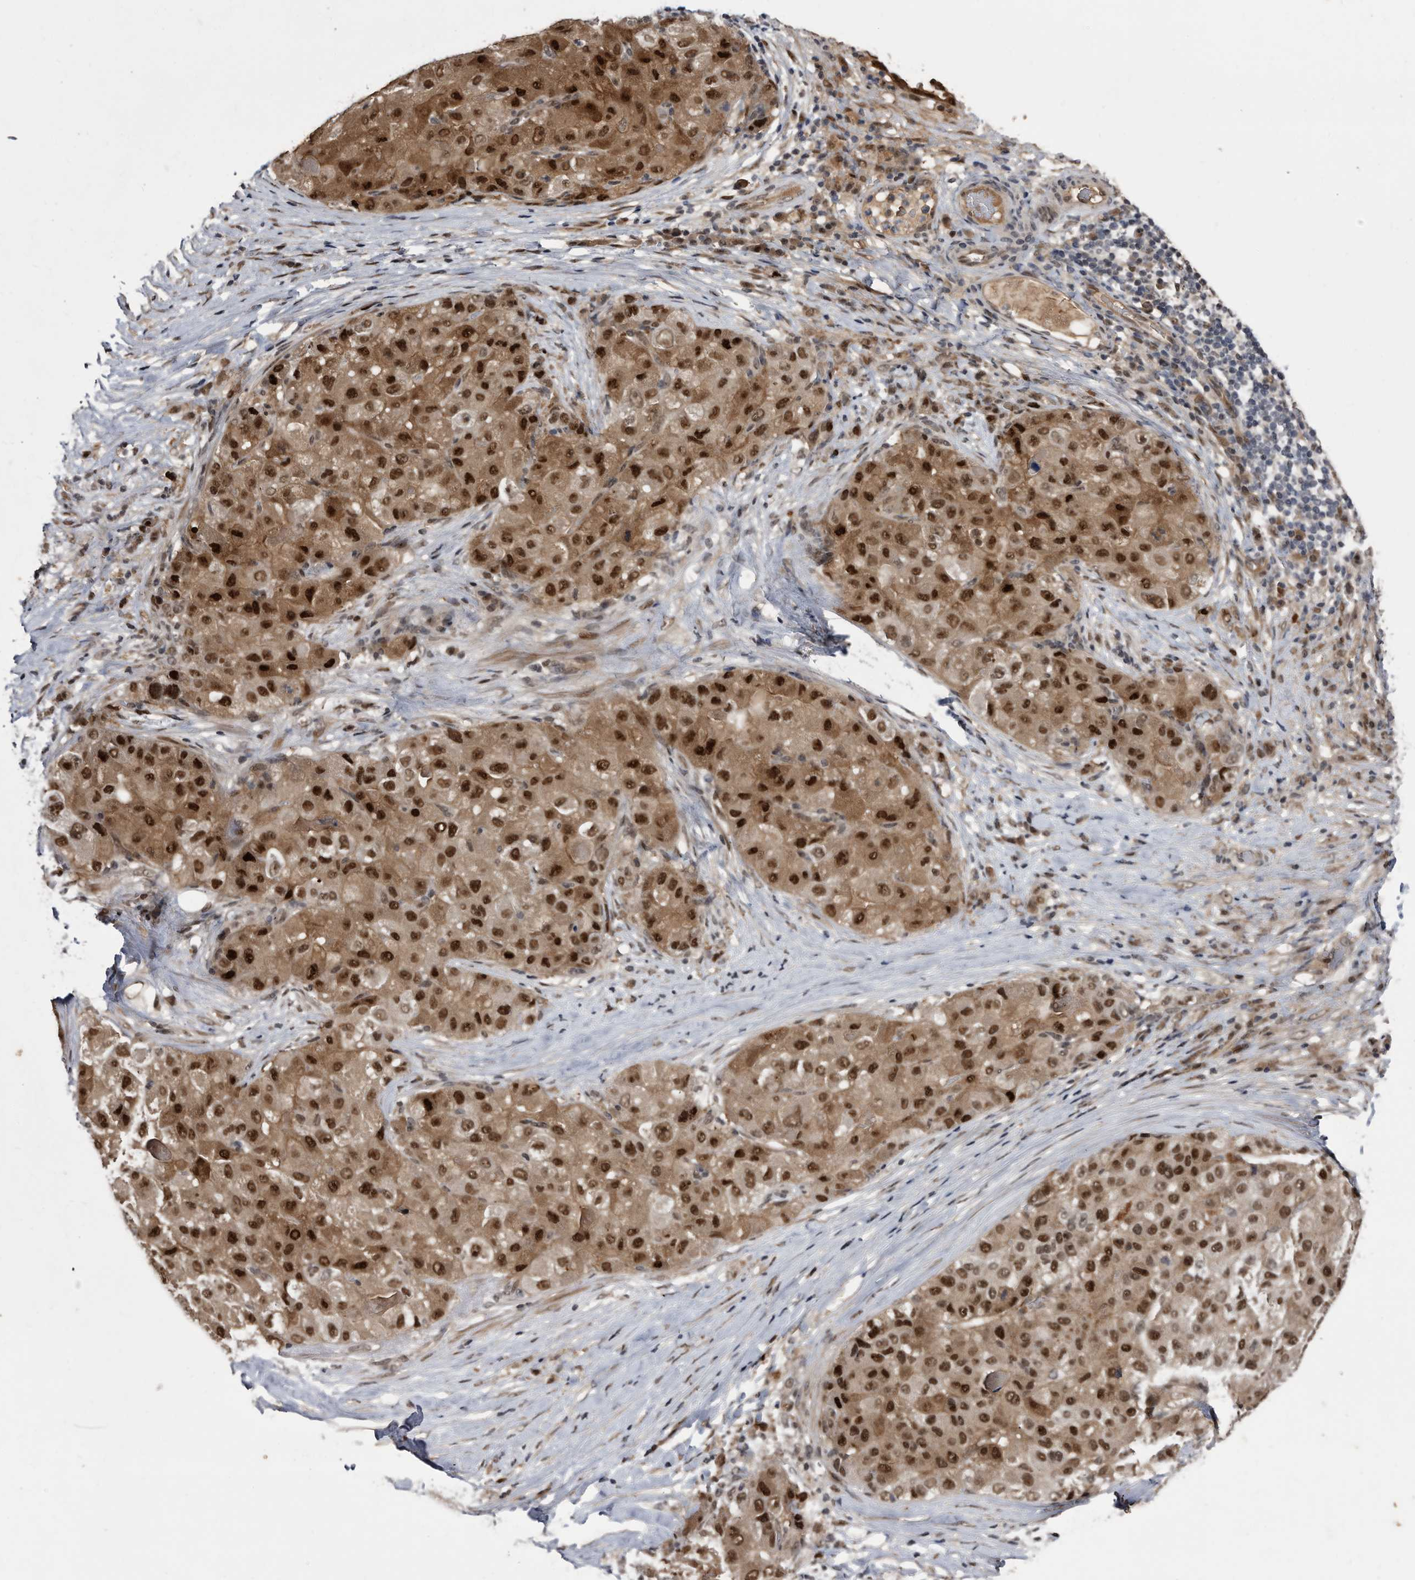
{"staining": {"intensity": "strong", "quantity": ">75%", "location": "cytoplasmic/membranous,nuclear"}, "tissue": "liver cancer", "cell_type": "Tumor cells", "image_type": "cancer", "snomed": [{"axis": "morphology", "description": "Carcinoma, Hepatocellular, NOS"}, {"axis": "topography", "description": "Liver"}], "caption": "Hepatocellular carcinoma (liver) tissue displays strong cytoplasmic/membranous and nuclear expression in approximately >75% of tumor cells, visualized by immunohistochemistry. The staining was performed using DAB to visualize the protein expression in brown, while the nuclei were stained in blue with hematoxylin (Magnification: 20x).", "gene": "RAD23B", "patient": {"sex": "male", "age": 80}}